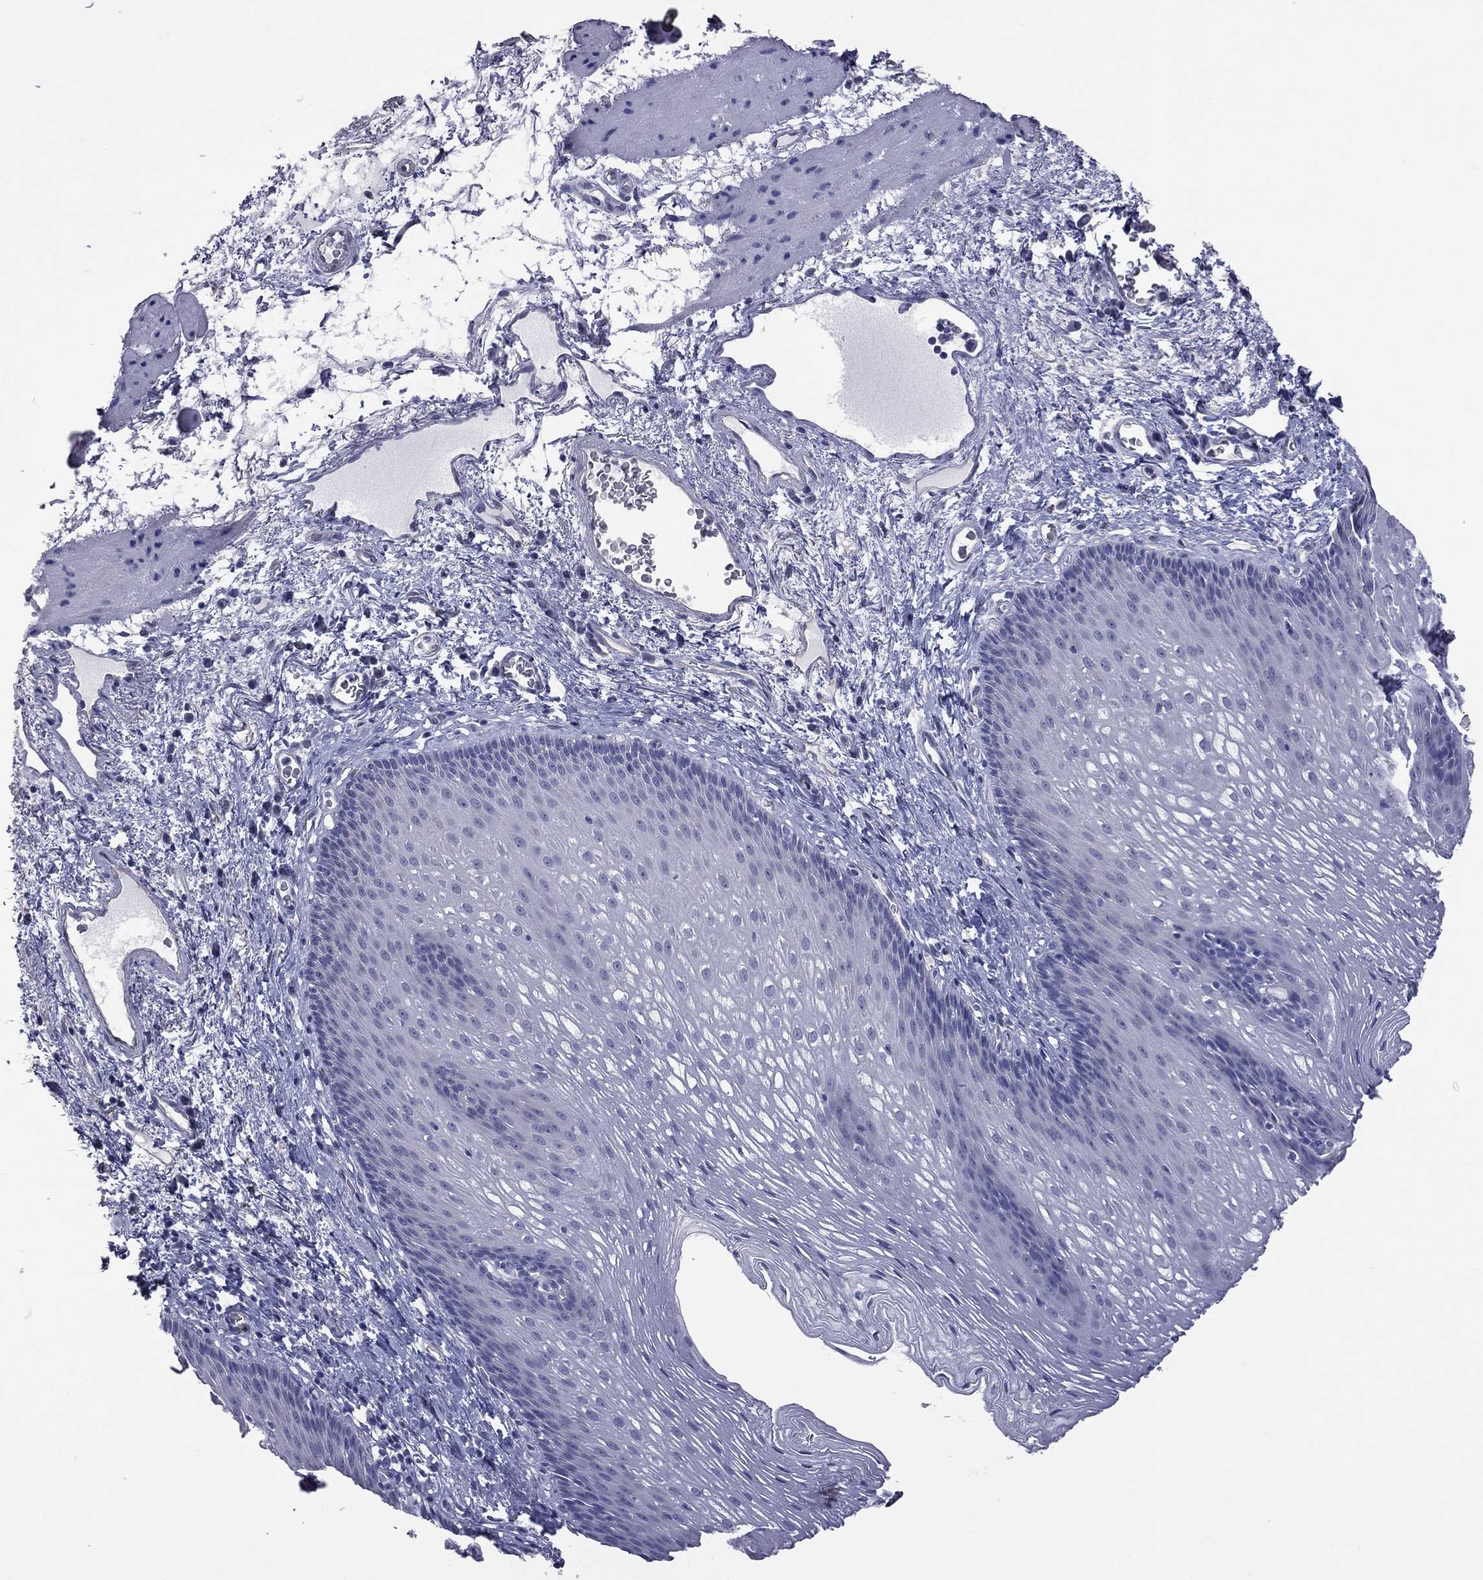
{"staining": {"intensity": "negative", "quantity": "none", "location": "none"}, "tissue": "esophagus", "cell_type": "Squamous epithelial cells", "image_type": "normal", "snomed": [{"axis": "morphology", "description": "Normal tissue, NOS"}, {"axis": "topography", "description": "Esophagus"}], "caption": "A high-resolution histopathology image shows IHC staining of benign esophagus, which shows no significant positivity in squamous epithelial cells. (Brightfield microscopy of DAB (3,3'-diaminobenzidine) immunohistochemistry at high magnification).", "gene": "HYLS1", "patient": {"sex": "male", "age": 76}}